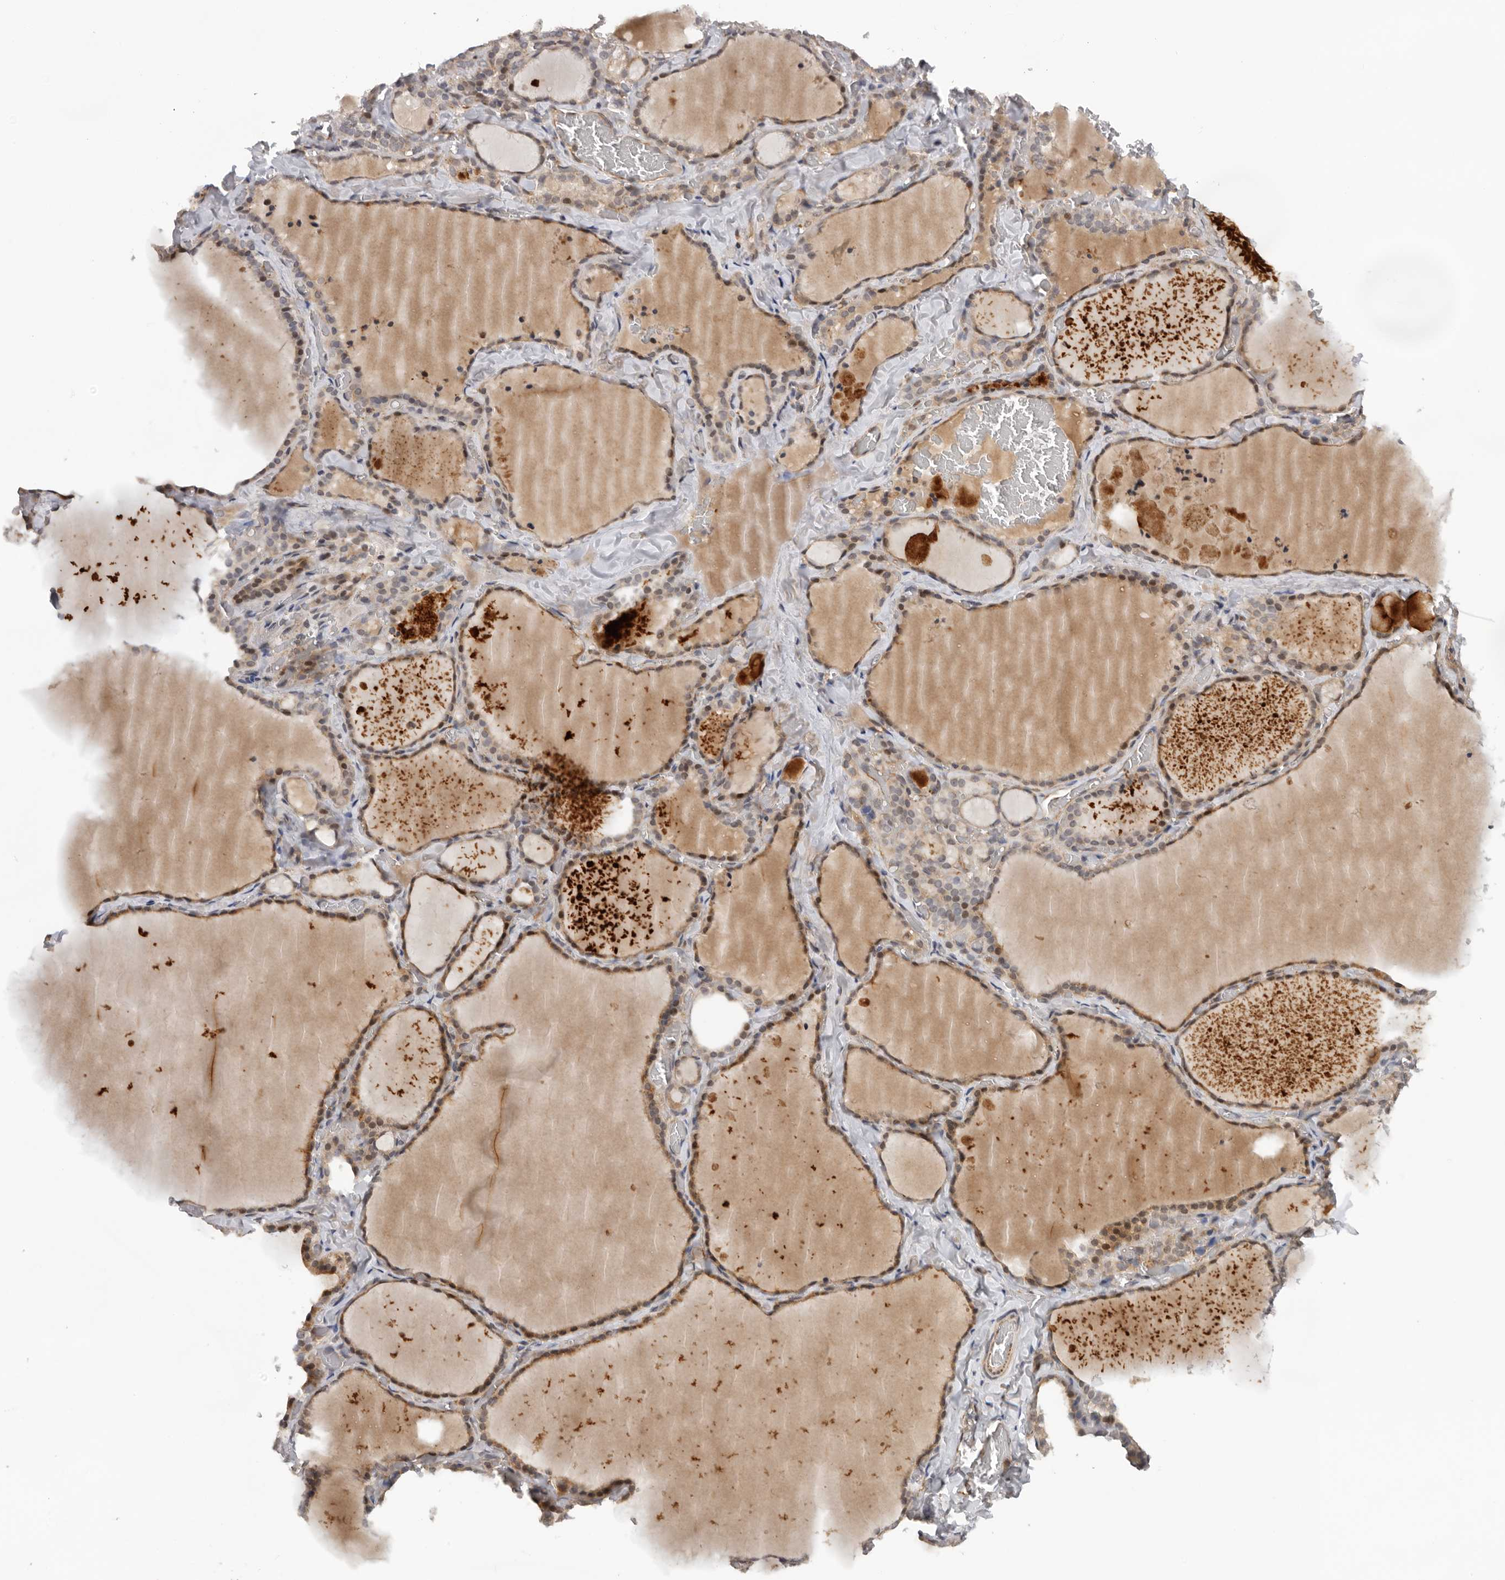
{"staining": {"intensity": "moderate", "quantity": ">75%", "location": "cytoplasmic/membranous"}, "tissue": "thyroid gland", "cell_type": "Glandular cells", "image_type": "normal", "snomed": [{"axis": "morphology", "description": "Normal tissue, NOS"}, {"axis": "topography", "description": "Thyroid gland"}], "caption": "Immunohistochemical staining of unremarkable human thyroid gland demonstrates moderate cytoplasmic/membranous protein positivity in approximately >75% of glandular cells.", "gene": "RNF157", "patient": {"sex": "female", "age": 22}}